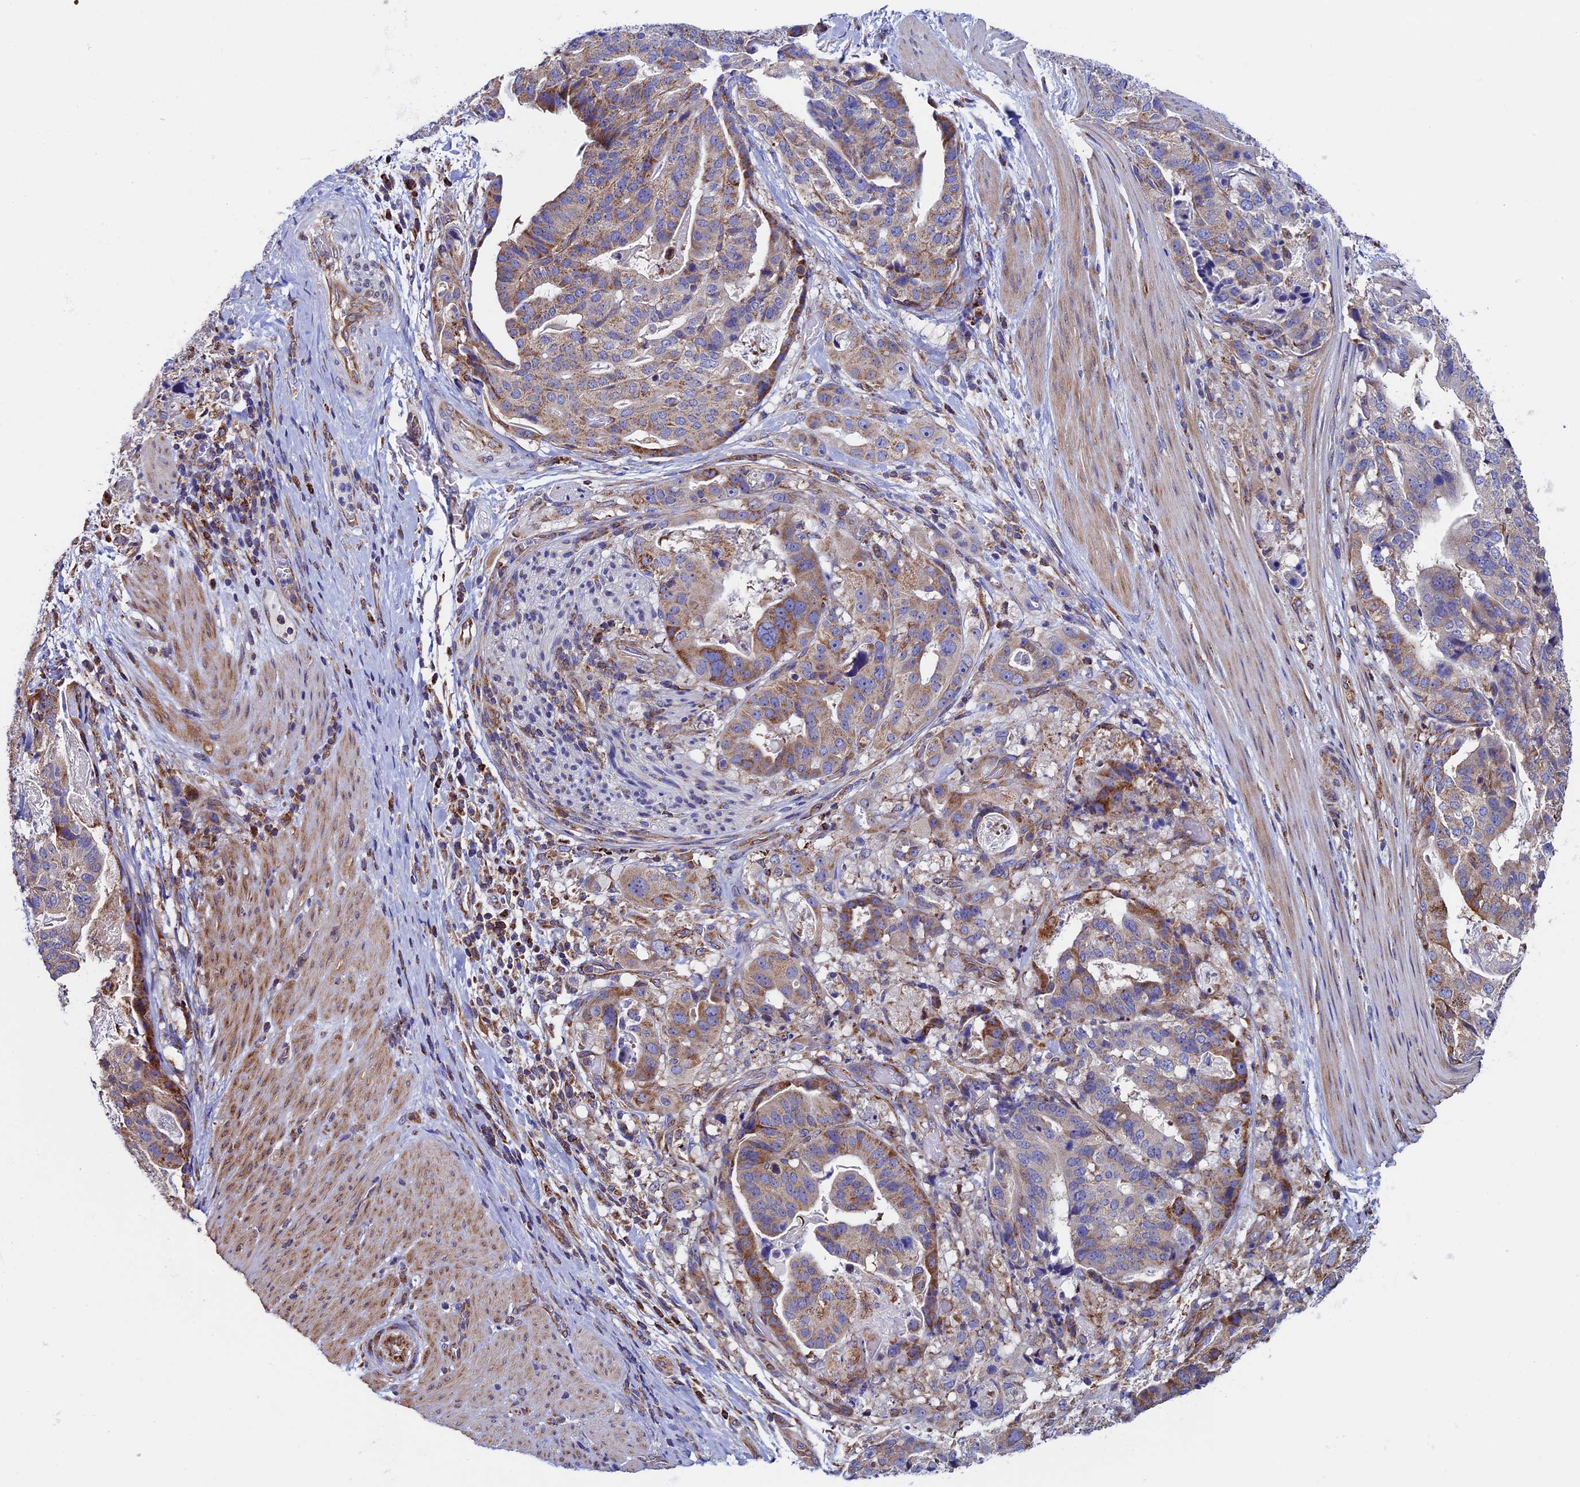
{"staining": {"intensity": "moderate", "quantity": ">75%", "location": "cytoplasmic/membranous"}, "tissue": "stomach cancer", "cell_type": "Tumor cells", "image_type": "cancer", "snomed": [{"axis": "morphology", "description": "Adenocarcinoma, NOS"}, {"axis": "topography", "description": "Stomach"}], "caption": "The photomicrograph reveals a brown stain indicating the presence of a protein in the cytoplasmic/membranous of tumor cells in stomach adenocarcinoma.", "gene": "SLC9A5", "patient": {"sex": "male", "age": 48}}